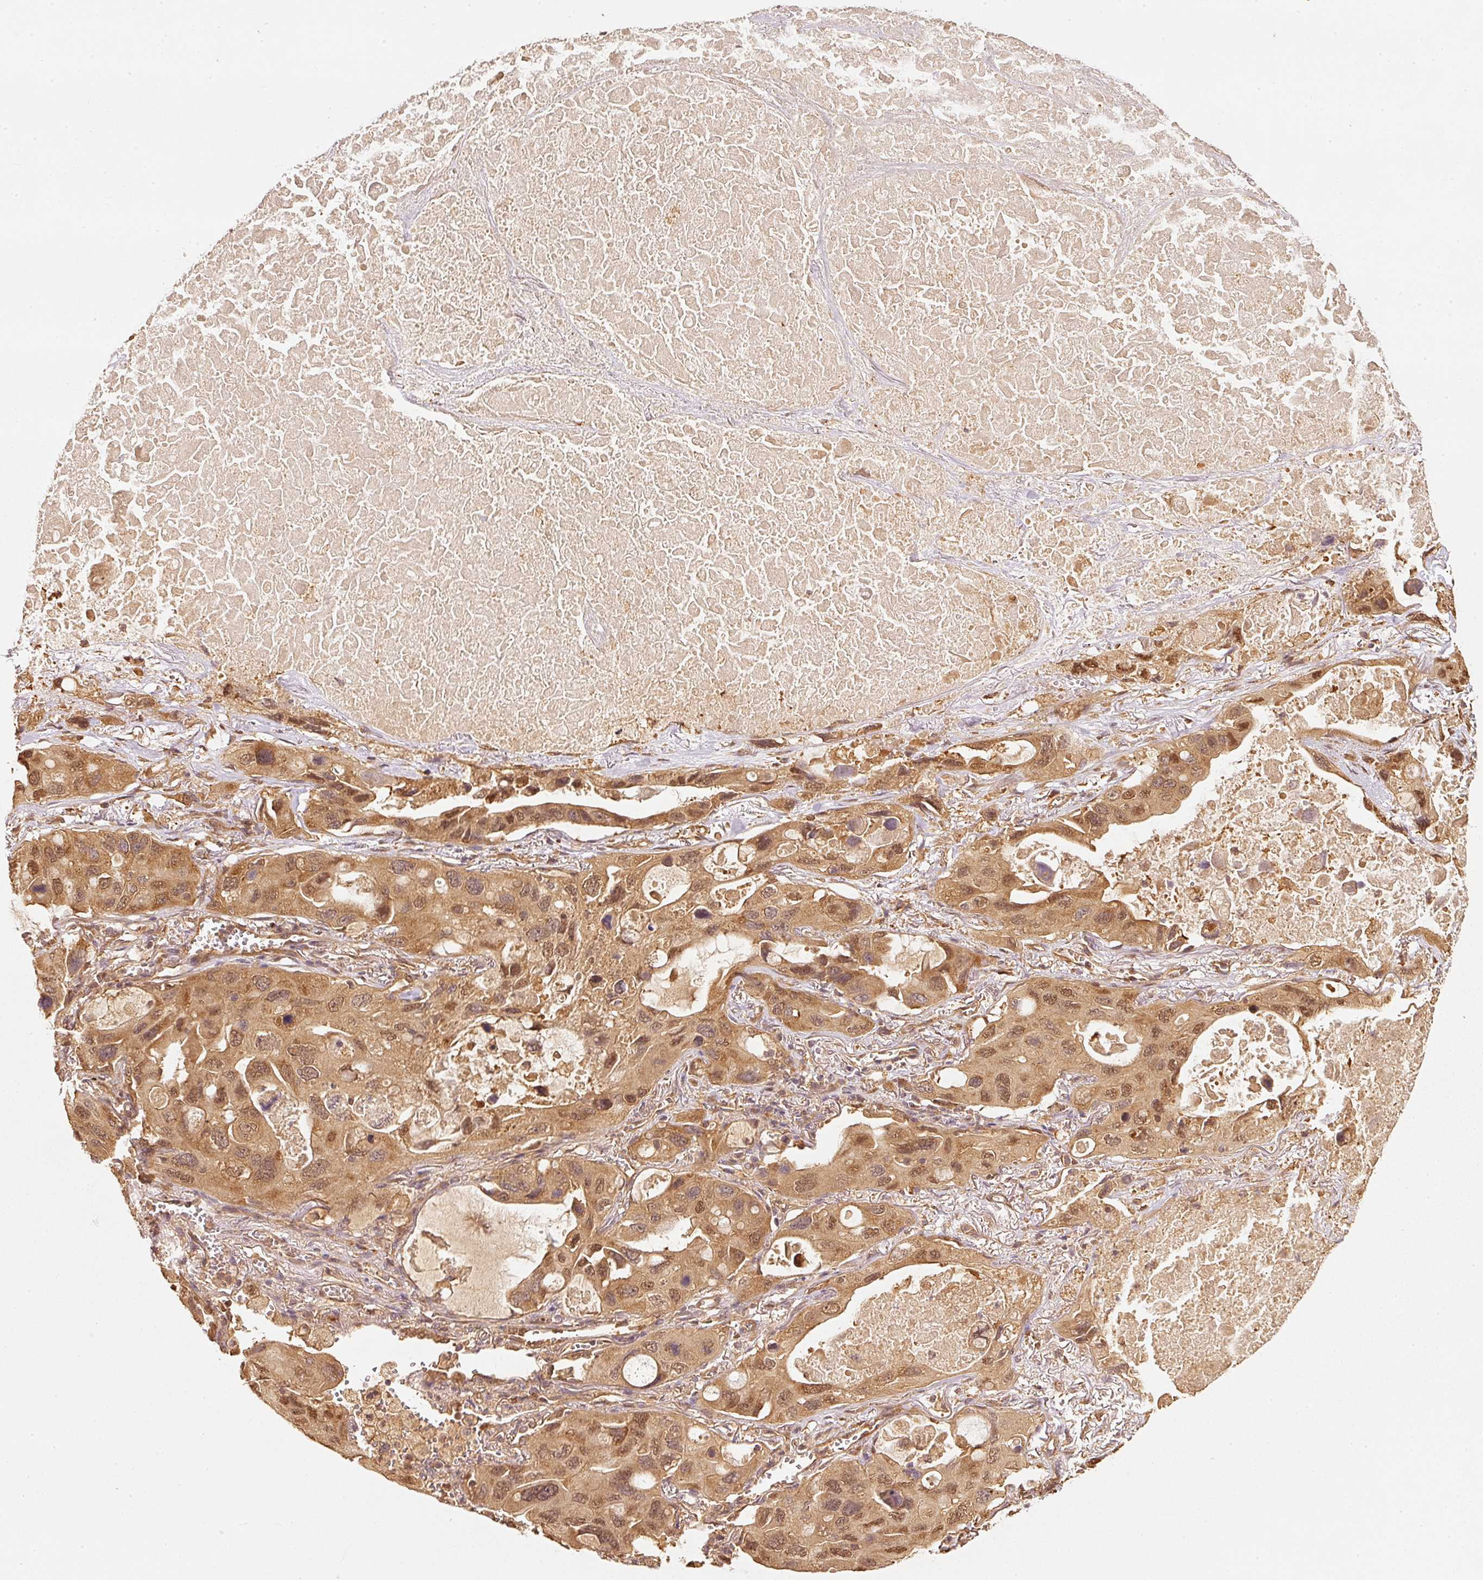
{"staining": {"intensity": "moderate", "quantity": ">75%", "location": "cytoplasmic/membranous,nuclear"}, "tissue": "lung cancer", "cell_type": "Tumor cells", "image_type": "cancer", "snomed": [{"axis": "morphology", "description": "Squamous cell carcinoma, NOS"}, {"axis": "topography", "description": "Lung"}], "caption": "Tumor cells reveal medium levels of moderate cytoplasmic/membranous and nuclear expression in about >75% of cells in lung cancer.", "gene": "STAU1", "patient": {"sex": "female", "age": 73}}